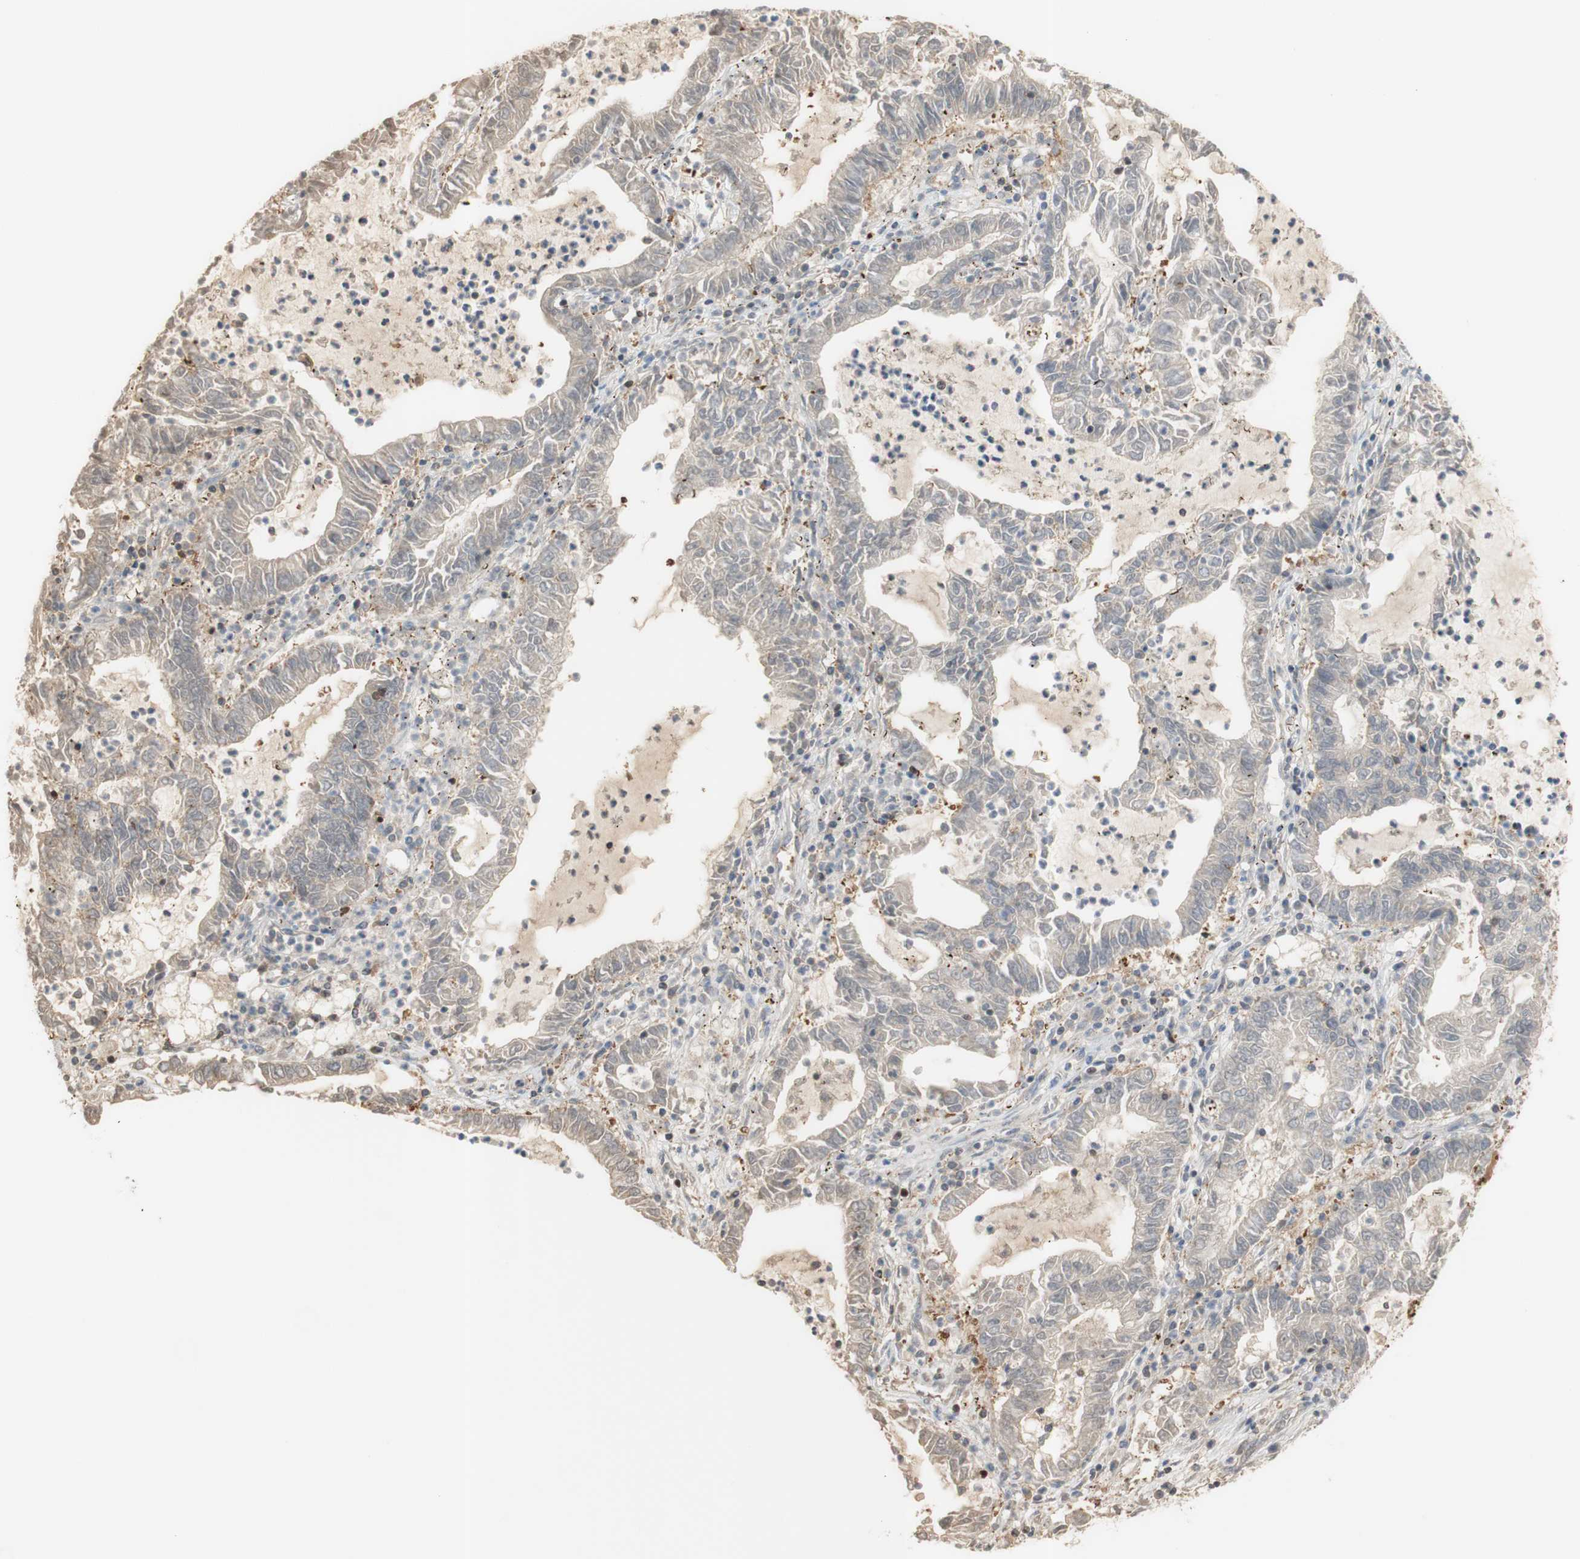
{"staining": {"intensity": "negative", "quantity": "none", "location": "none"}, "tissue": "lung cancer", "cell_type": "Tumor cells", "image_type": "cancer", "snomed": [{"axis": "morphology", "description": "Adenocarcinoma, NOS"}, {"axis": "topography", "description": "Lung"}], "caption": "IHC micrograph of neoplastic tissue: adenocarcinoma (lung) stained with DAB (3,3'-diaminobenzidine) exhibits no significant protein staining in tumor cells. (Immunohistochemistry (ihc), brightfield microscopy, high magnification).", "gene": "NAP1L4", "patient": {"sex": "female", "age": 51}}